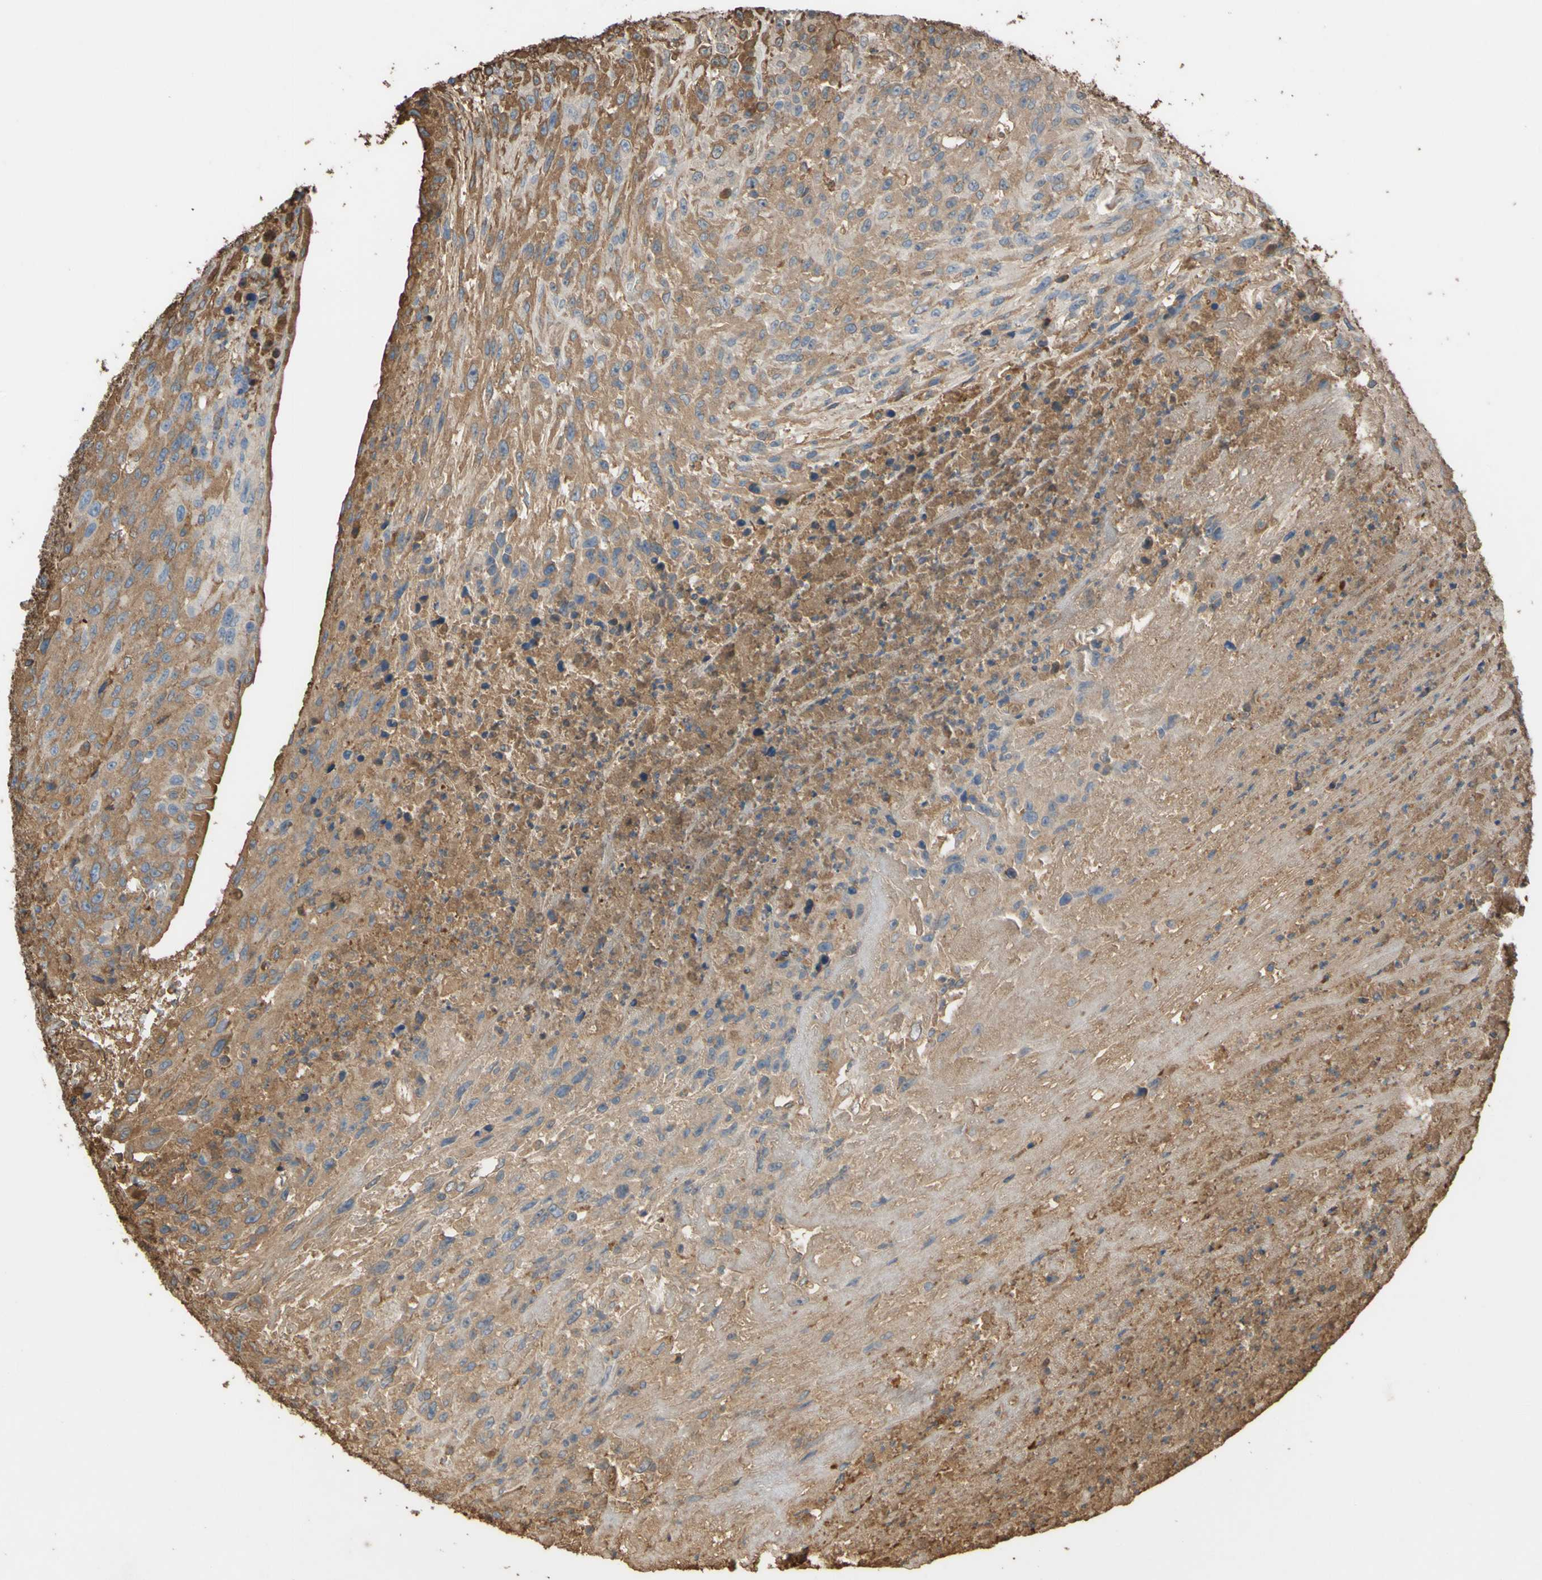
{"staining": {"intensity": "moderate", "quantity": "<25%", "location": "cytoplasmic/membranous"}, "tissue": "urothelial cancer", "cell_type": "Tumor cells", "image_type": "cancer", "snomed": [{"axis": "morphology", "description": "Urothelial carcinoma, High grade"}, {"axis": "topography", "description": "Urinary bladder"}], "caption": "IHC photomicrograph of neoplastic tissue: human urothelial cancer stained using immunohistochemistry exhibits low levels of moderate protein expression localized specifically in the cytoplasmic/membranous of tumor cells, appearing as a cytoplasmic/membranous brown color.", "gene": "PTGDS", "patient": {"sex": "male", "age": 66}}